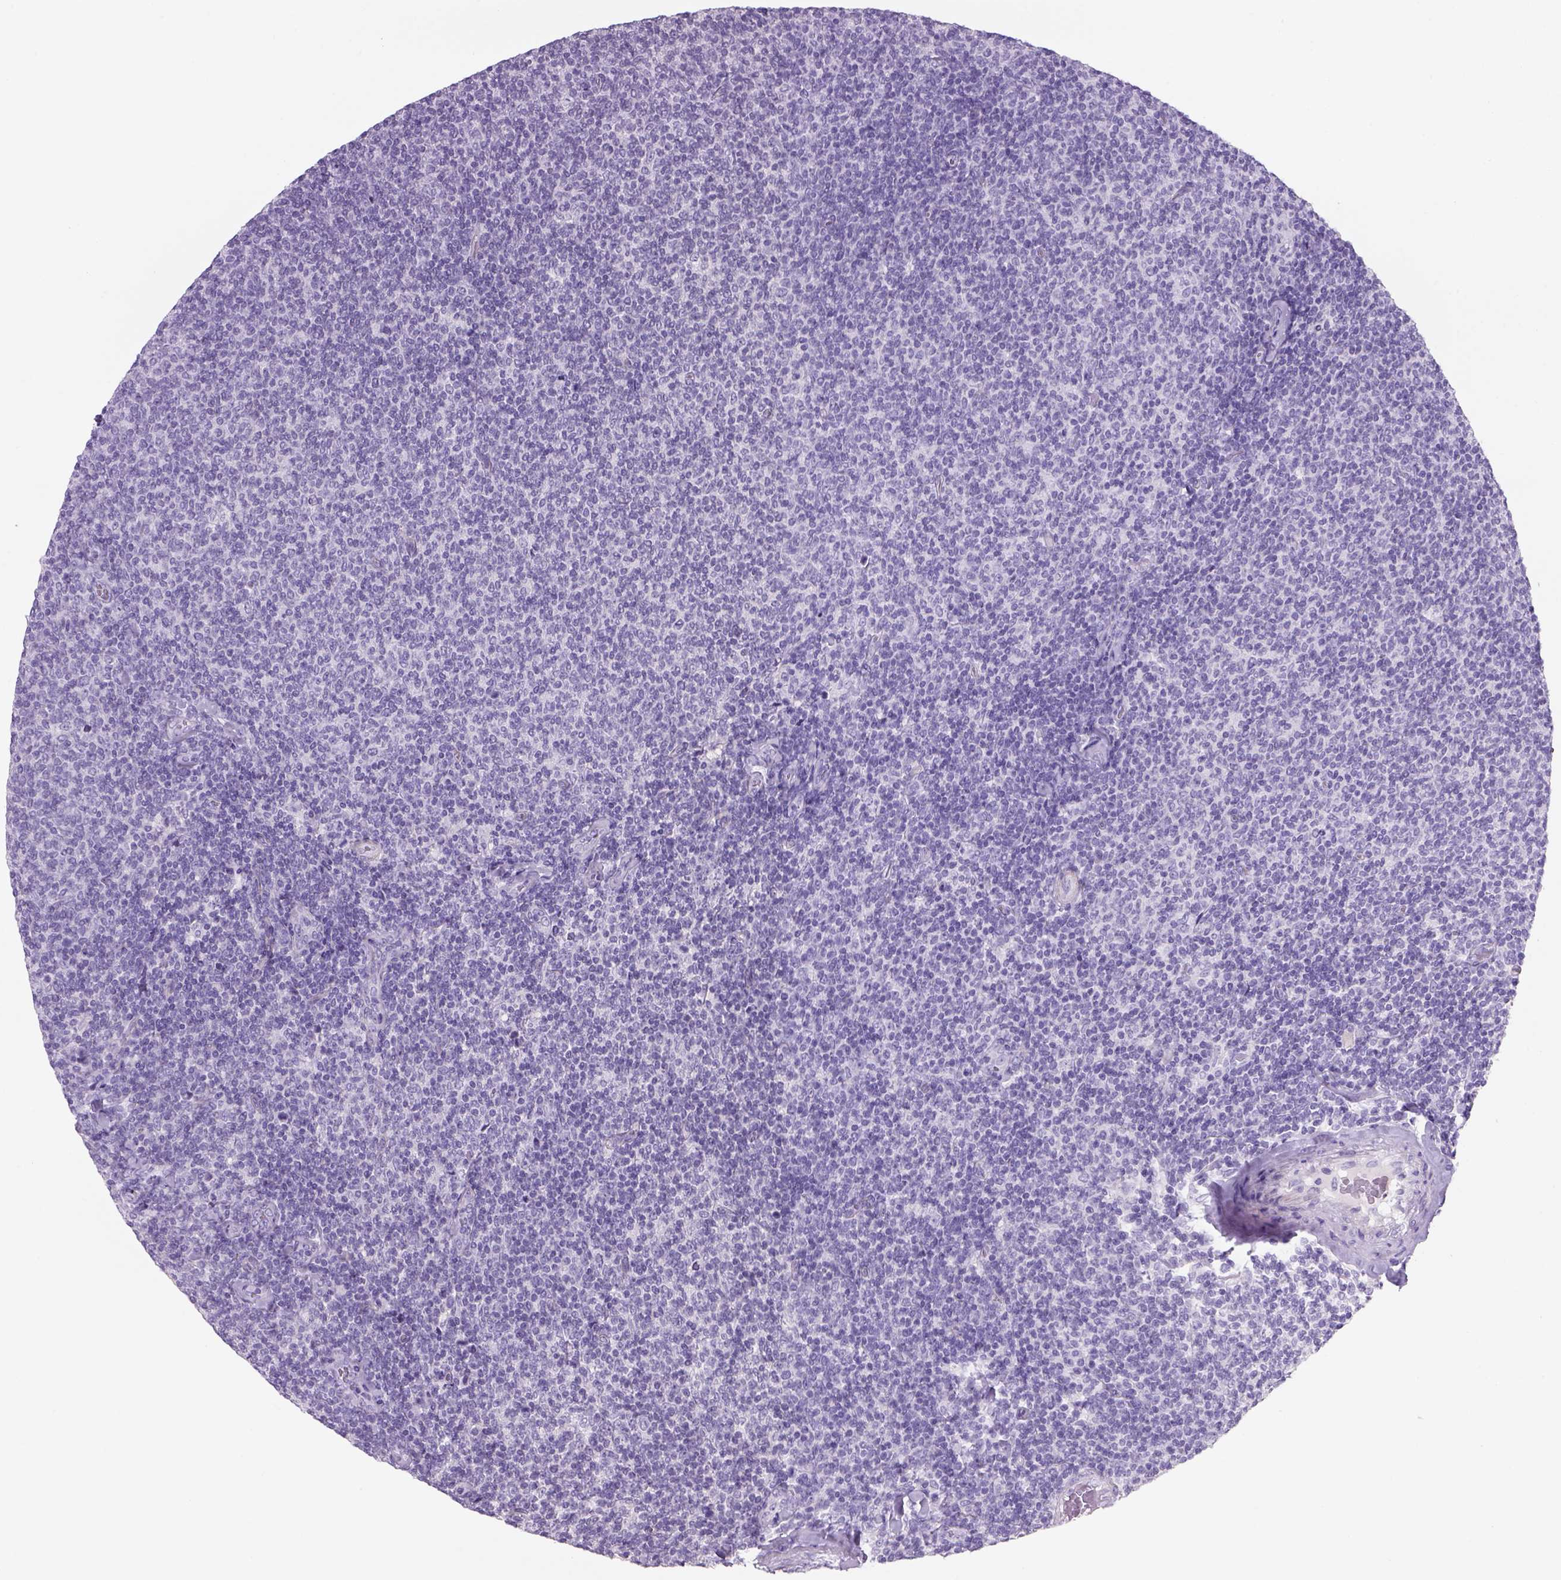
{"staining": {"intensity": "negative", "quantity": "none", "location": "none"}, "tissue": "lymphoma", "cell_type": "Tumor cells", "image_type": "cancer", "snomed": [{"axis": "morphology", "description": "Malignant lymphoma, non-Hodgkin's type, Low grade"}, {"axis": "topography", "description": "Lymph node"}], "caption": "Immunohistochemistry histopathology image of neoplastic tissue: lymphoma stained with DAB (3,3'-diaminobenzidine) displays no significant protein positivity in tumor cells.", "gene": "TENM4", "patient": {"sex": "male", "age": 52}}